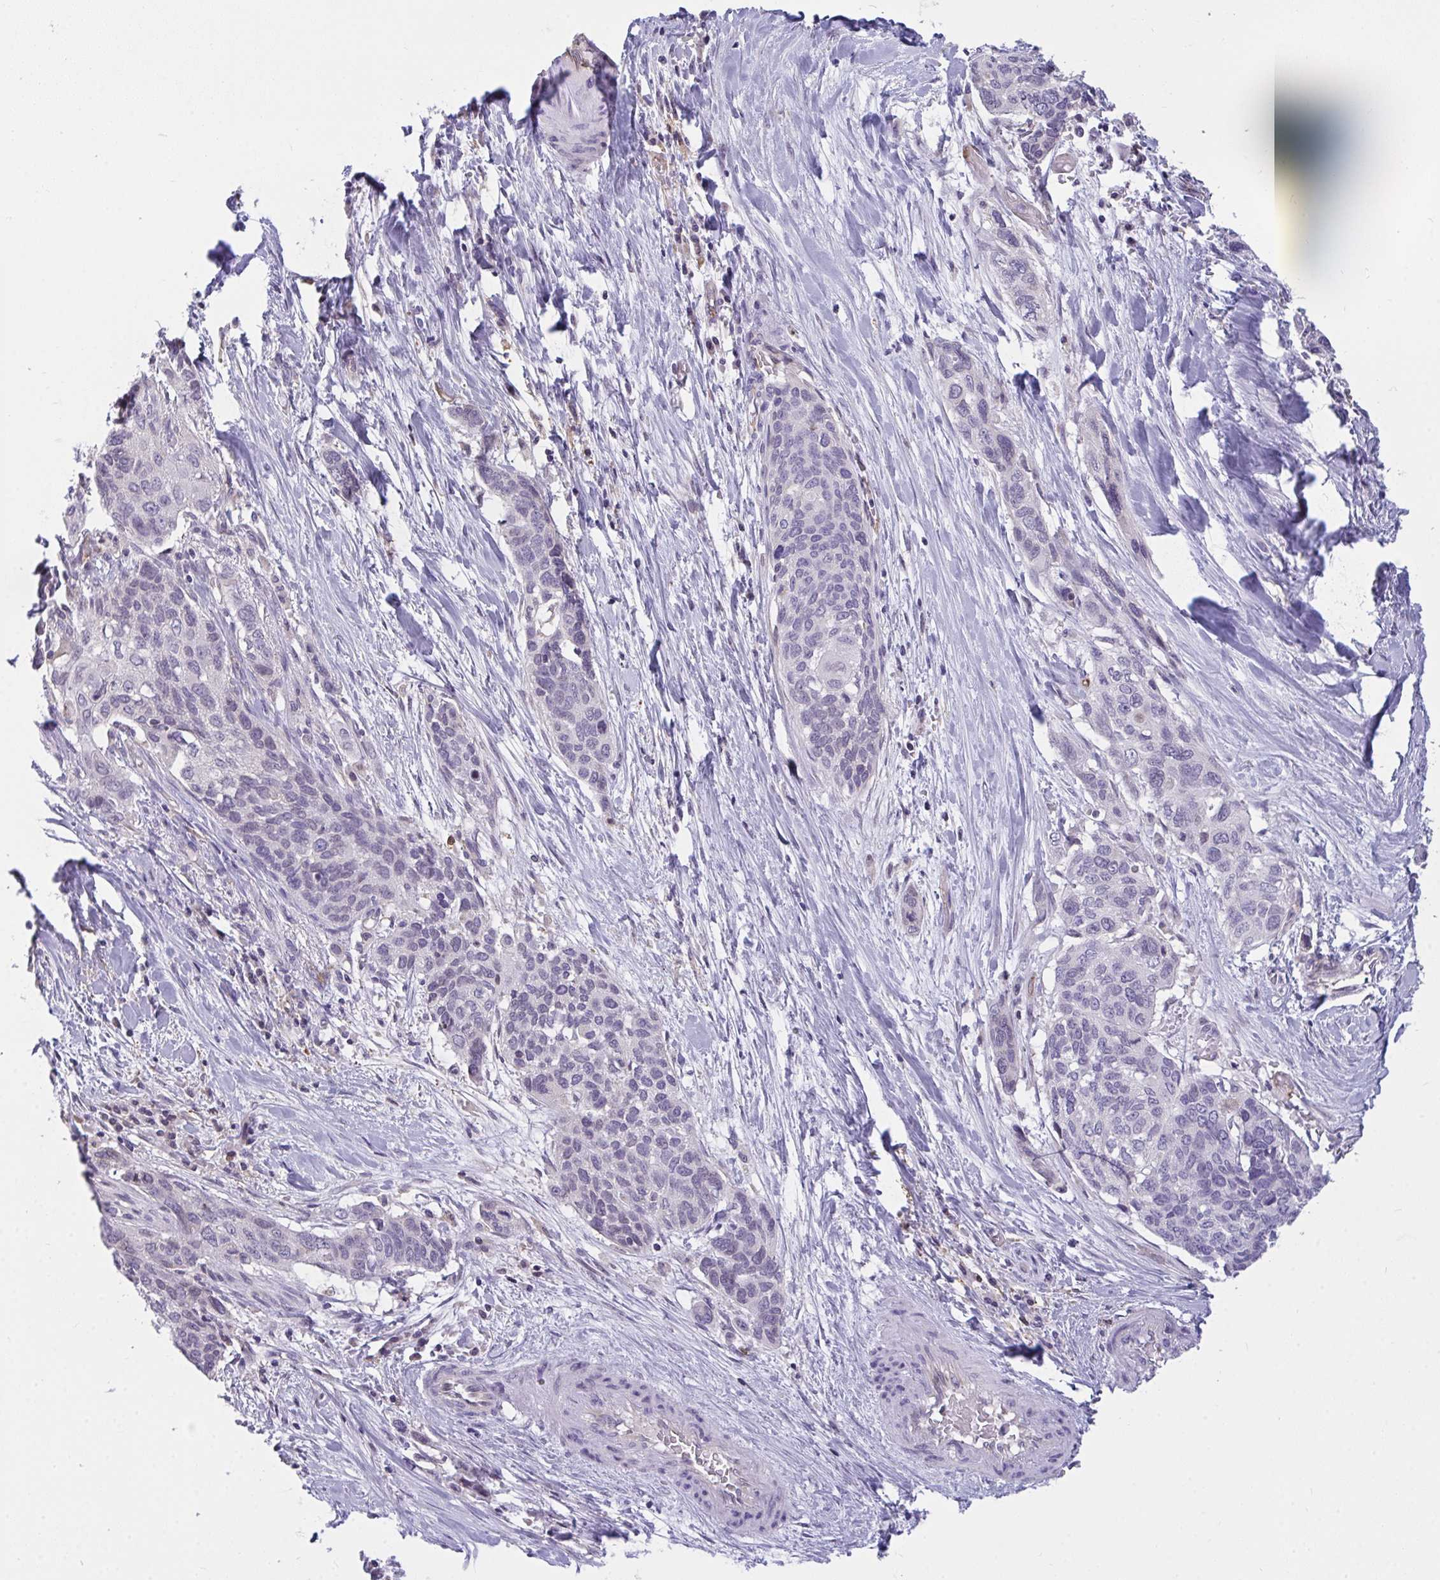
{"staining": {"intensity": "negative", "quantity": "none", "location": "none"}, "tissue": "lung cancer", "cell_type": "Tumor cells", "image_type": "cancer", "snomed": [{"axis": "morphology", "description": "Squamous cell carcinoma, NOS"}, {"axis": "morphology", "description": "Squamous cell carcinoma, metastatic, NOS"}, {"axis": "topography", "description": "Lymph node"}, {"axis": "topography", "description": "Lung"}], "caption": "An immunohistochemistry (IHC) histopathology image of lung metastatic squamous cell carcinoma is shown. There is no staining in tumor cells of lung metastatic squamous cell carcinoma.", "gene": "SEMA6B", "patient": {"sex": "male", "age": 41}}